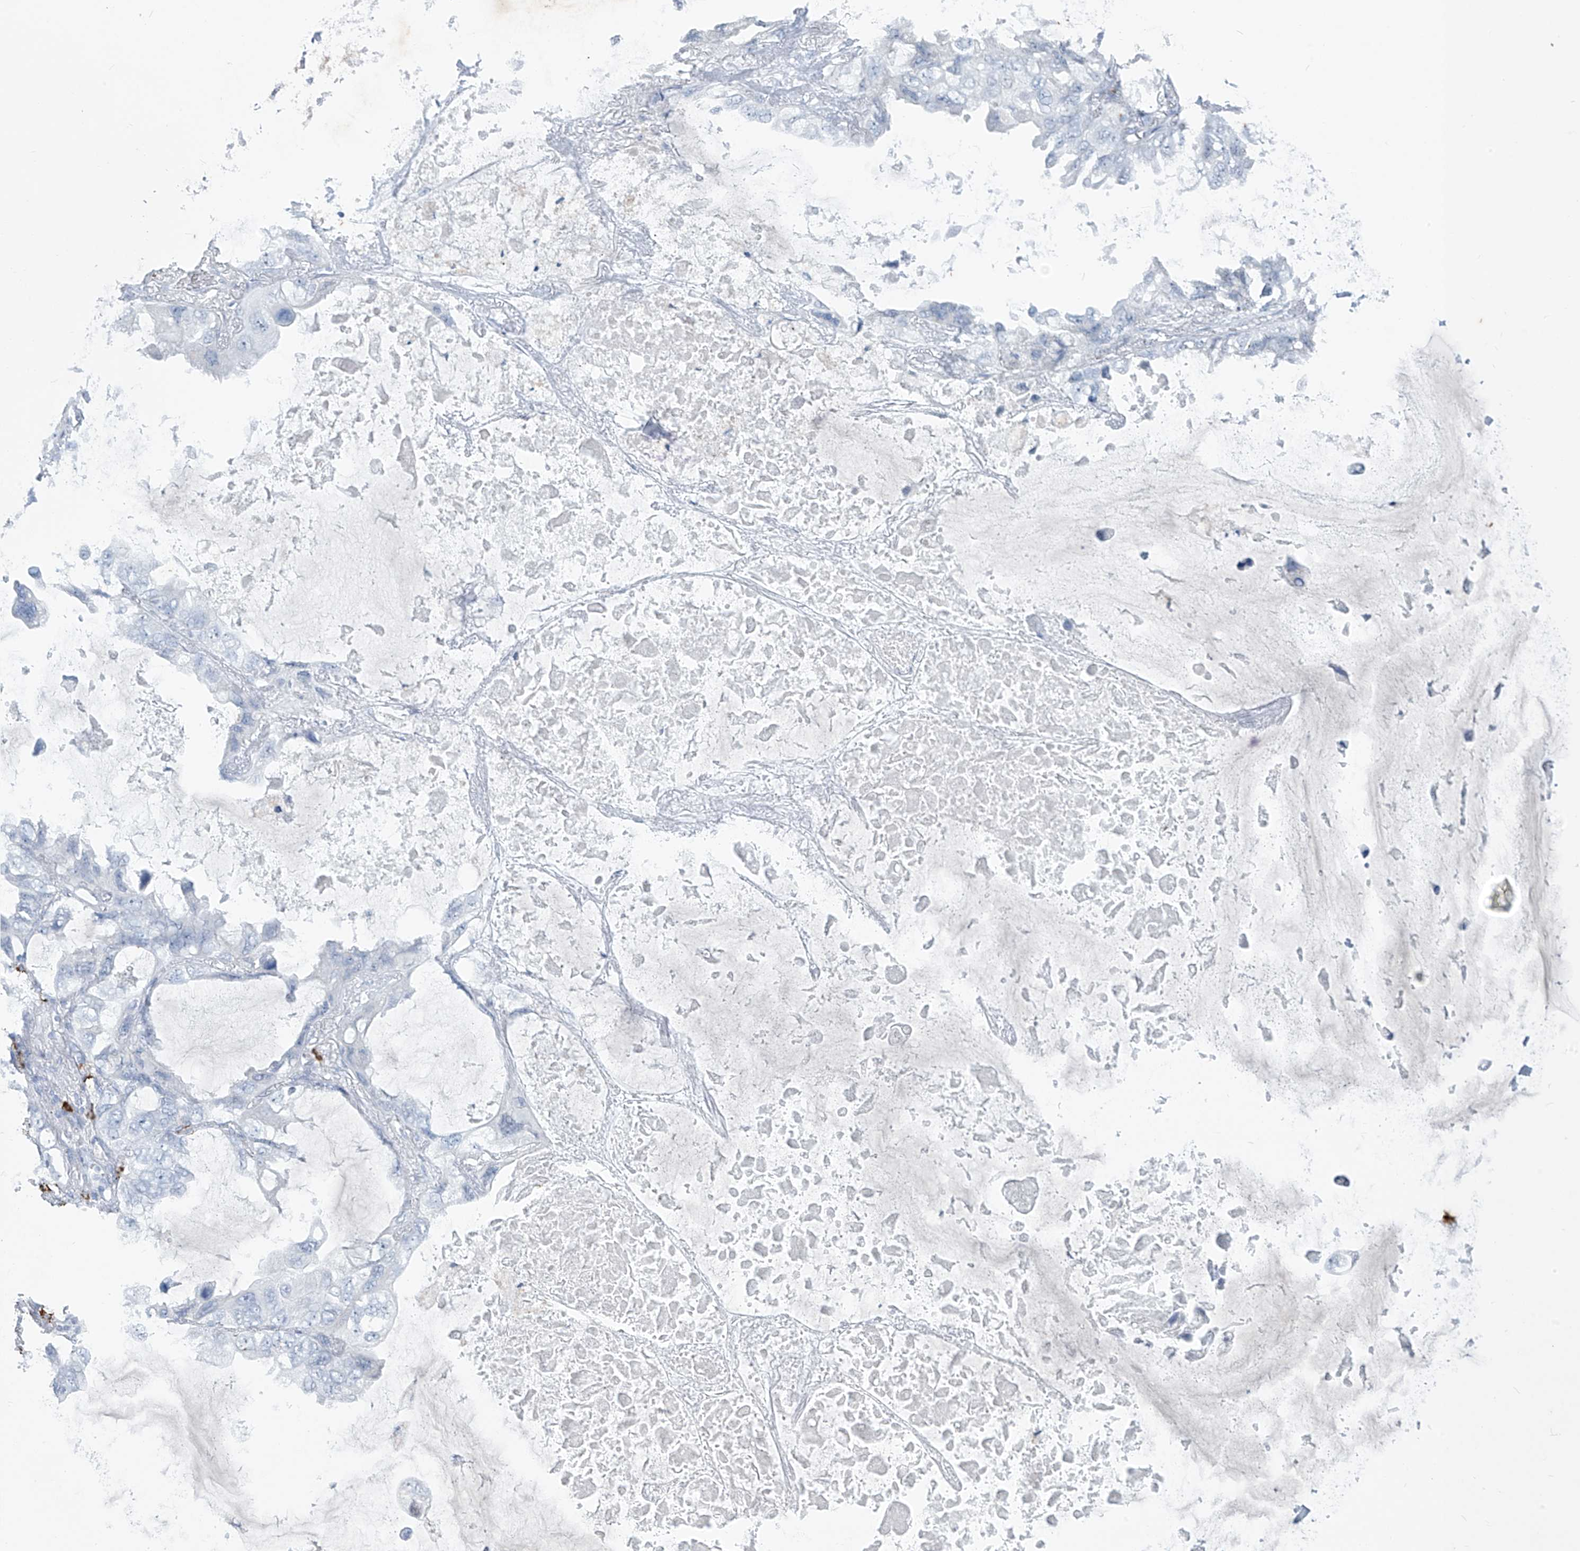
{"staining": {"intensity": "negative", "quantity": "none", "location": "none"}, "tissue": "lung cancer", "cell_type": "Tumor cells", "image_type": "cancer", "snomed": [{"axis": "morphology", "description": "Squamous cell carcinoma, NOS"}, {"axis": "topography", "description": "Lung"}], "caption": "Tumor cells are negative for protein expression in human lung squamous cell carcinoma.", "gene": "CX3CR1", "patient": {"sex": "female", "age": 73}}